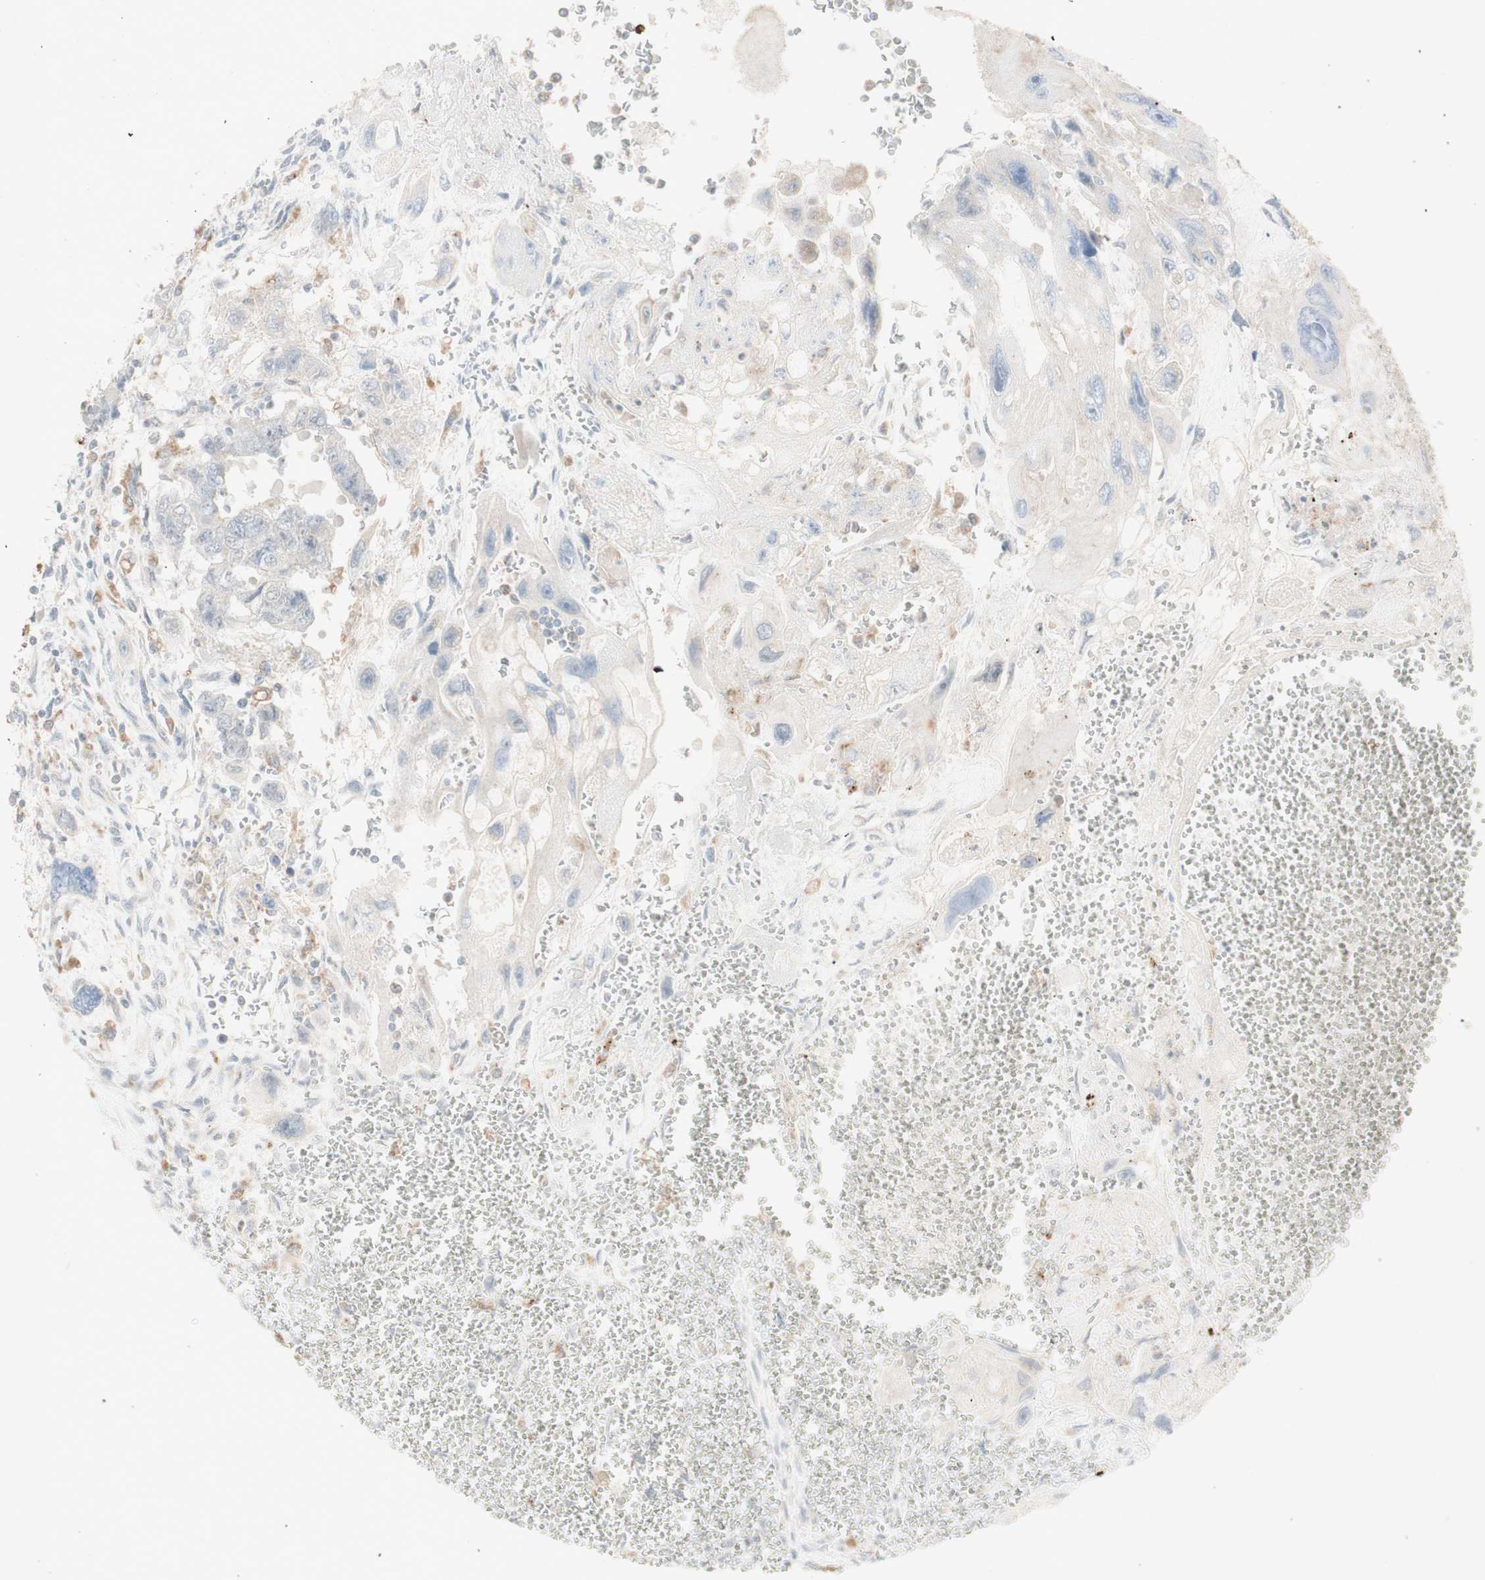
{"staining": {"intensity": "negative", "quantity": "none", "location": "none"}, "tissue": "testis cancer", "cell_type": "Tumor cells", "image_type": "cancer", "snomed": [{"axis": "morphology", "description": "Carcinoma, Embryonal, NOS"}, {"axis": "topography", "description": "Testis"}], "caption": "Micrograph shows no significant protein positivity in tumor cells of testis cancer (embryonal carcinoma).", "gene": "ATP6V1B1", "patient": {"sex": "male", "age": 28}}